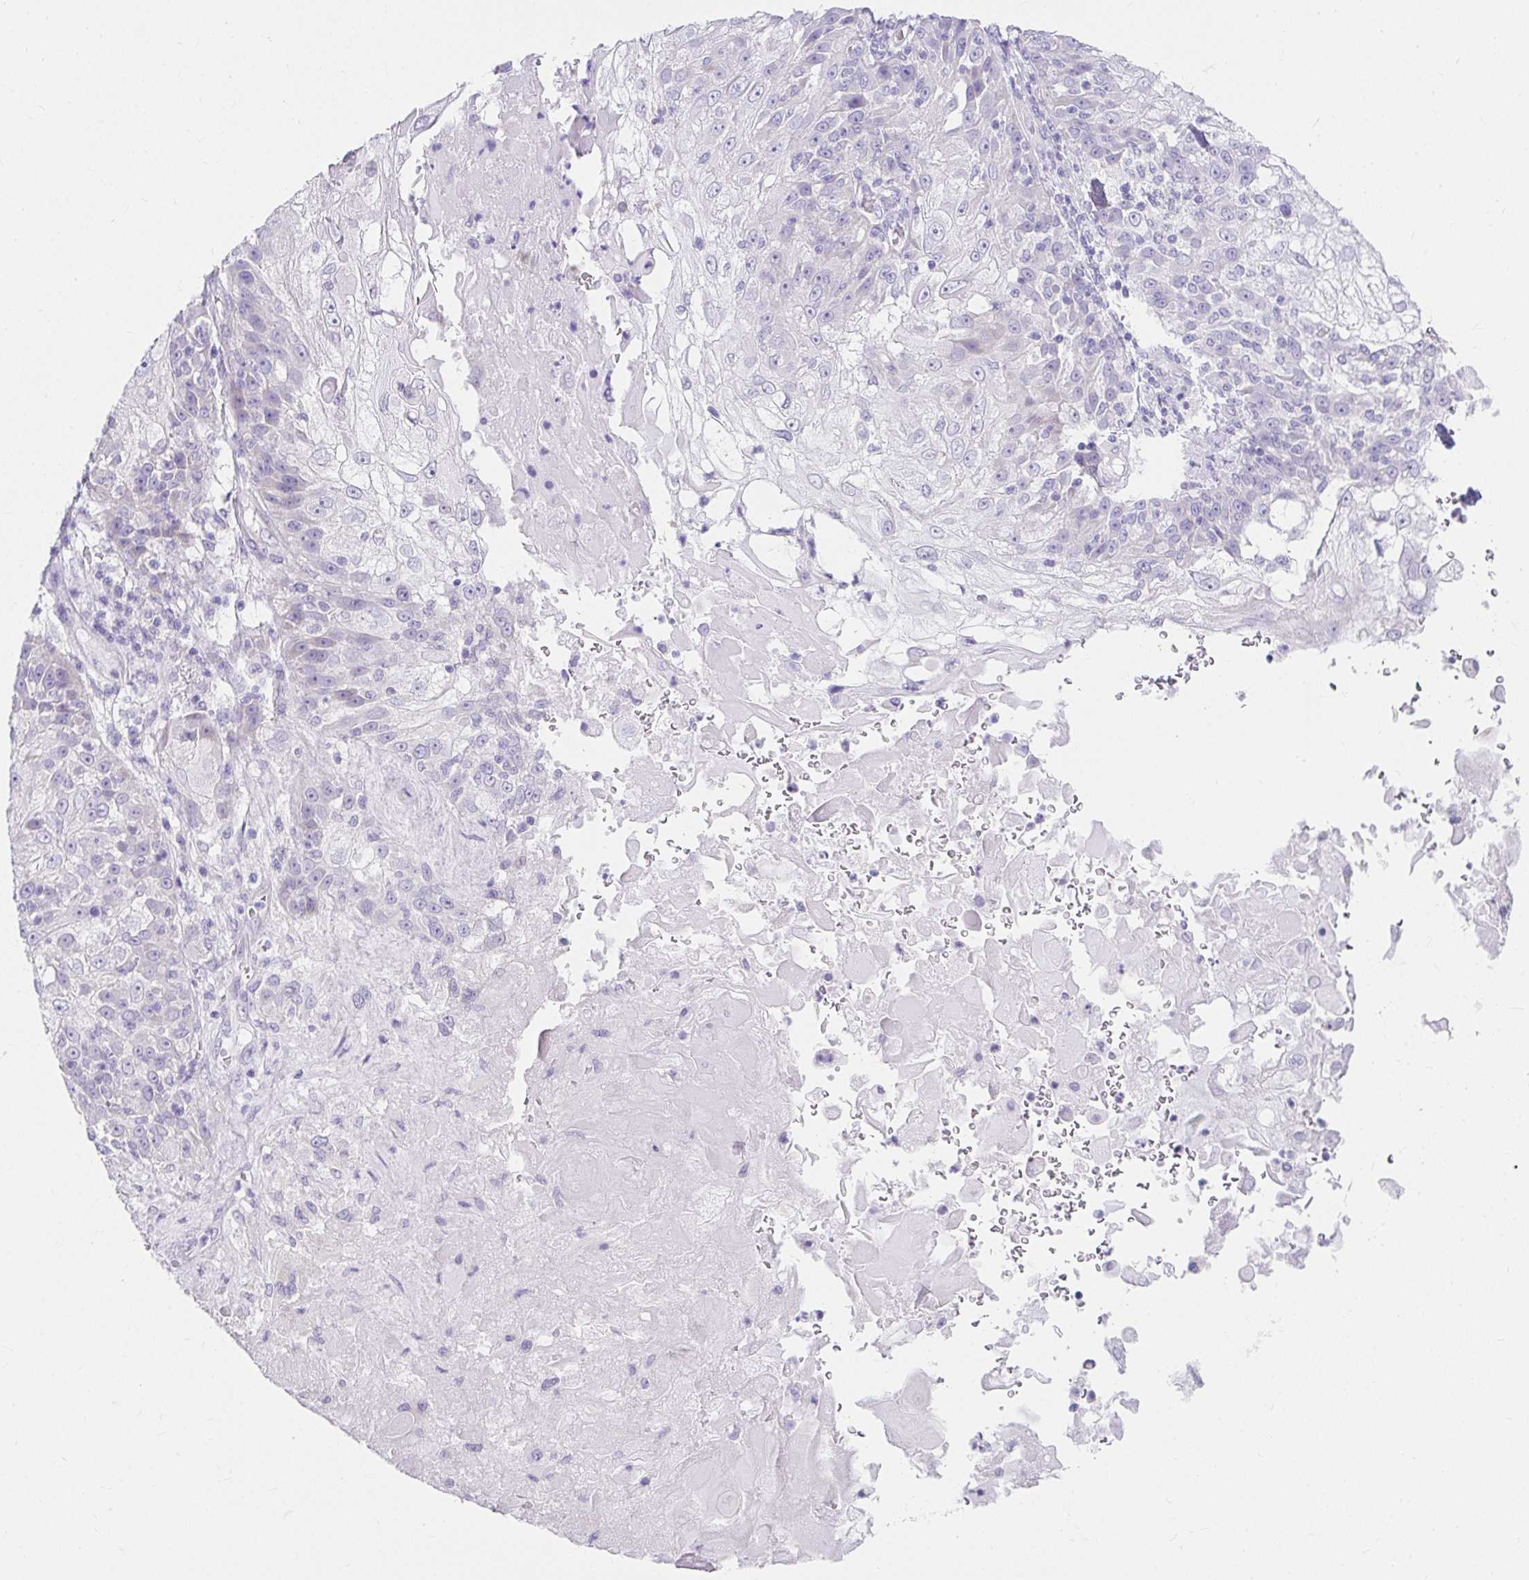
{"staining": {"intensity": "negative", "quantity": "none", "location": "none"}, "tissue": "skin cancer", "cell_type": "Tumor cells", "image_type": "cancer", "snomed": [{"axis": "morphology", "description": "Normal tissue, NOS"}, {"axis": "morphology", "description": "Squamous cell carcinoma, NOS"}, {"axis": "topography", "description": "Skin"}], "caption": "Tumor cells show no significant protein staining in skin cancer.", "gene": "VGLL1", "patient": {"sex": "female", "age": 83}}